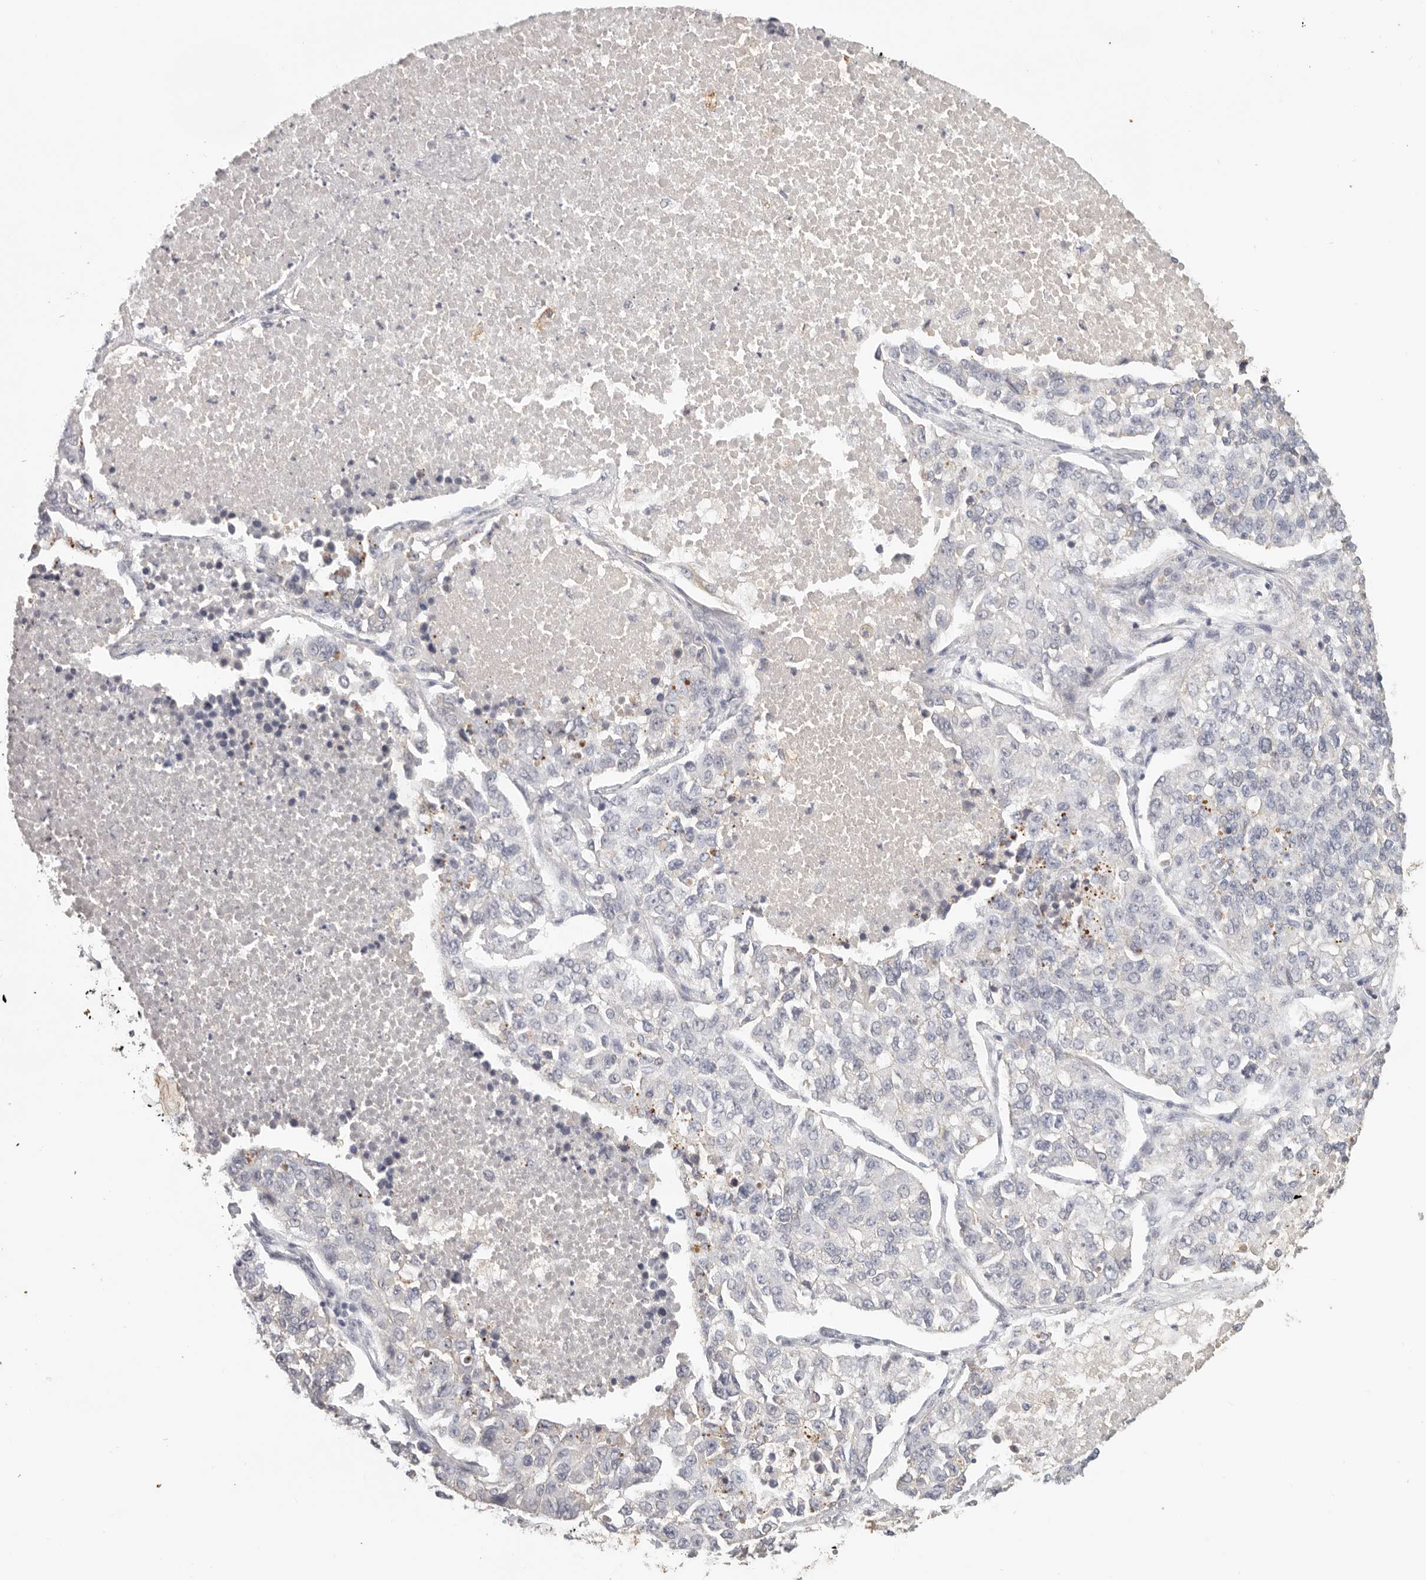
{"staining": {"intensity": "negative", "quantity": "none", "location": "none"}, "tissue": "lung cancer", "cell_type": "Tumor cells", "image_type": "cancer", "snomed": [{"axis": "morphology", "description": "Adenocarcinoma, NOS"}, {"axis": "topography", "description": "Lung"}], "caption": "Tumor cells show no significant expression in lung cancer (adenocarcinoma).", "gene": "ANXA9", "patient": {"sex": "male", "age": 49}}